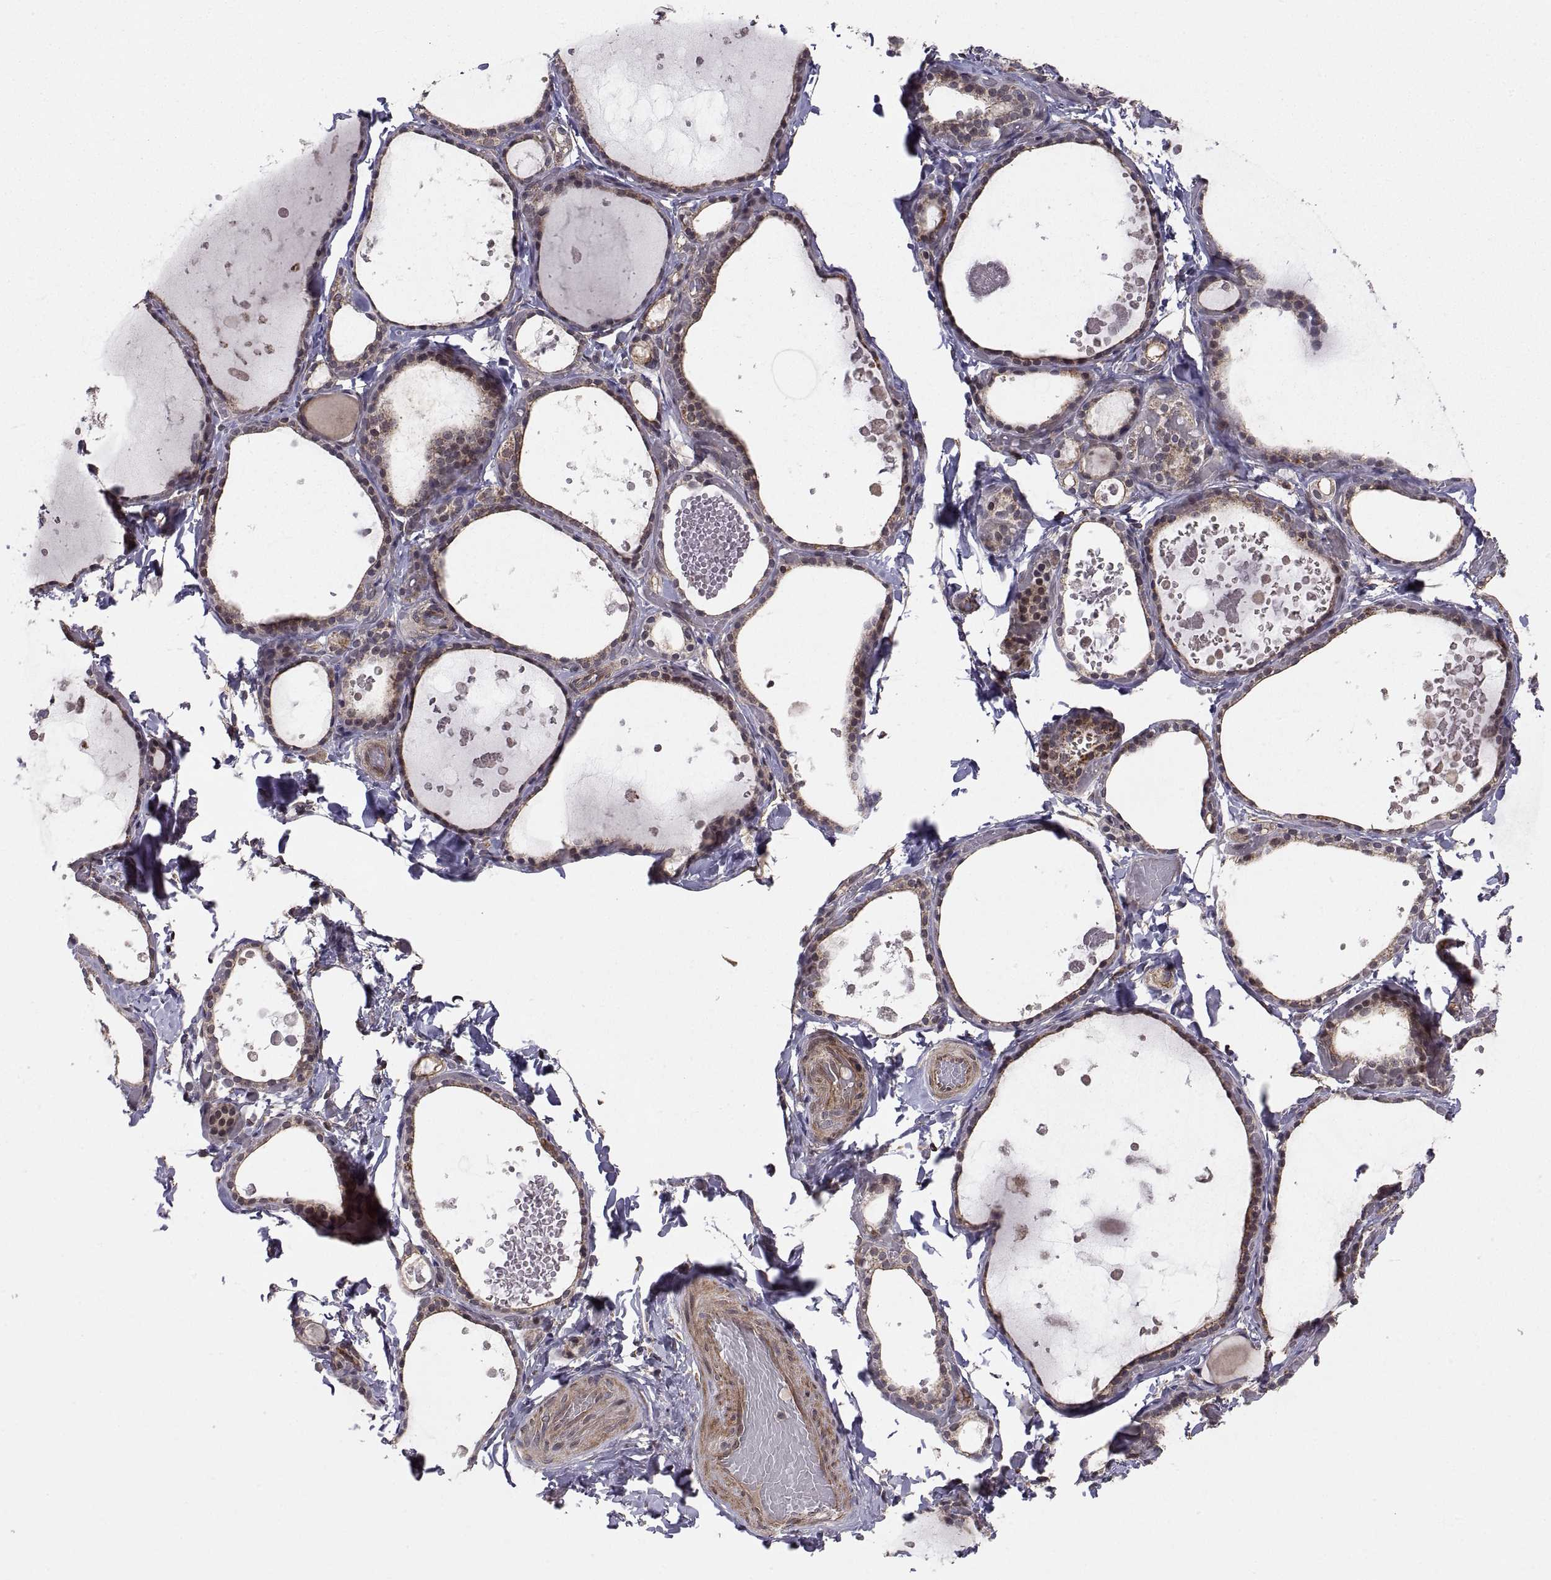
{"staining": {"intensity": "weak", "quantity": ">75%", "location": "cytoplasmic/membranous"}, "tissue": "thyroid gland", "cell_type": "Glandular cells", "image_type": "normal", "snomed": [{"axis": "morphology", "description": "Normal tissue, NOS"}, {"axis": "topography", "description": "Thyroid gland"}], "caption": "This histopathology image shows normal thyroid gland stained with IHC to label a protein in brown. The cytoplasmic/membranous of glandular cells show weak positivity for the protein. Nuclei are counter-stained blue.", "gene": "ABL2", "patient": {"sex": "female", "age": 56}}